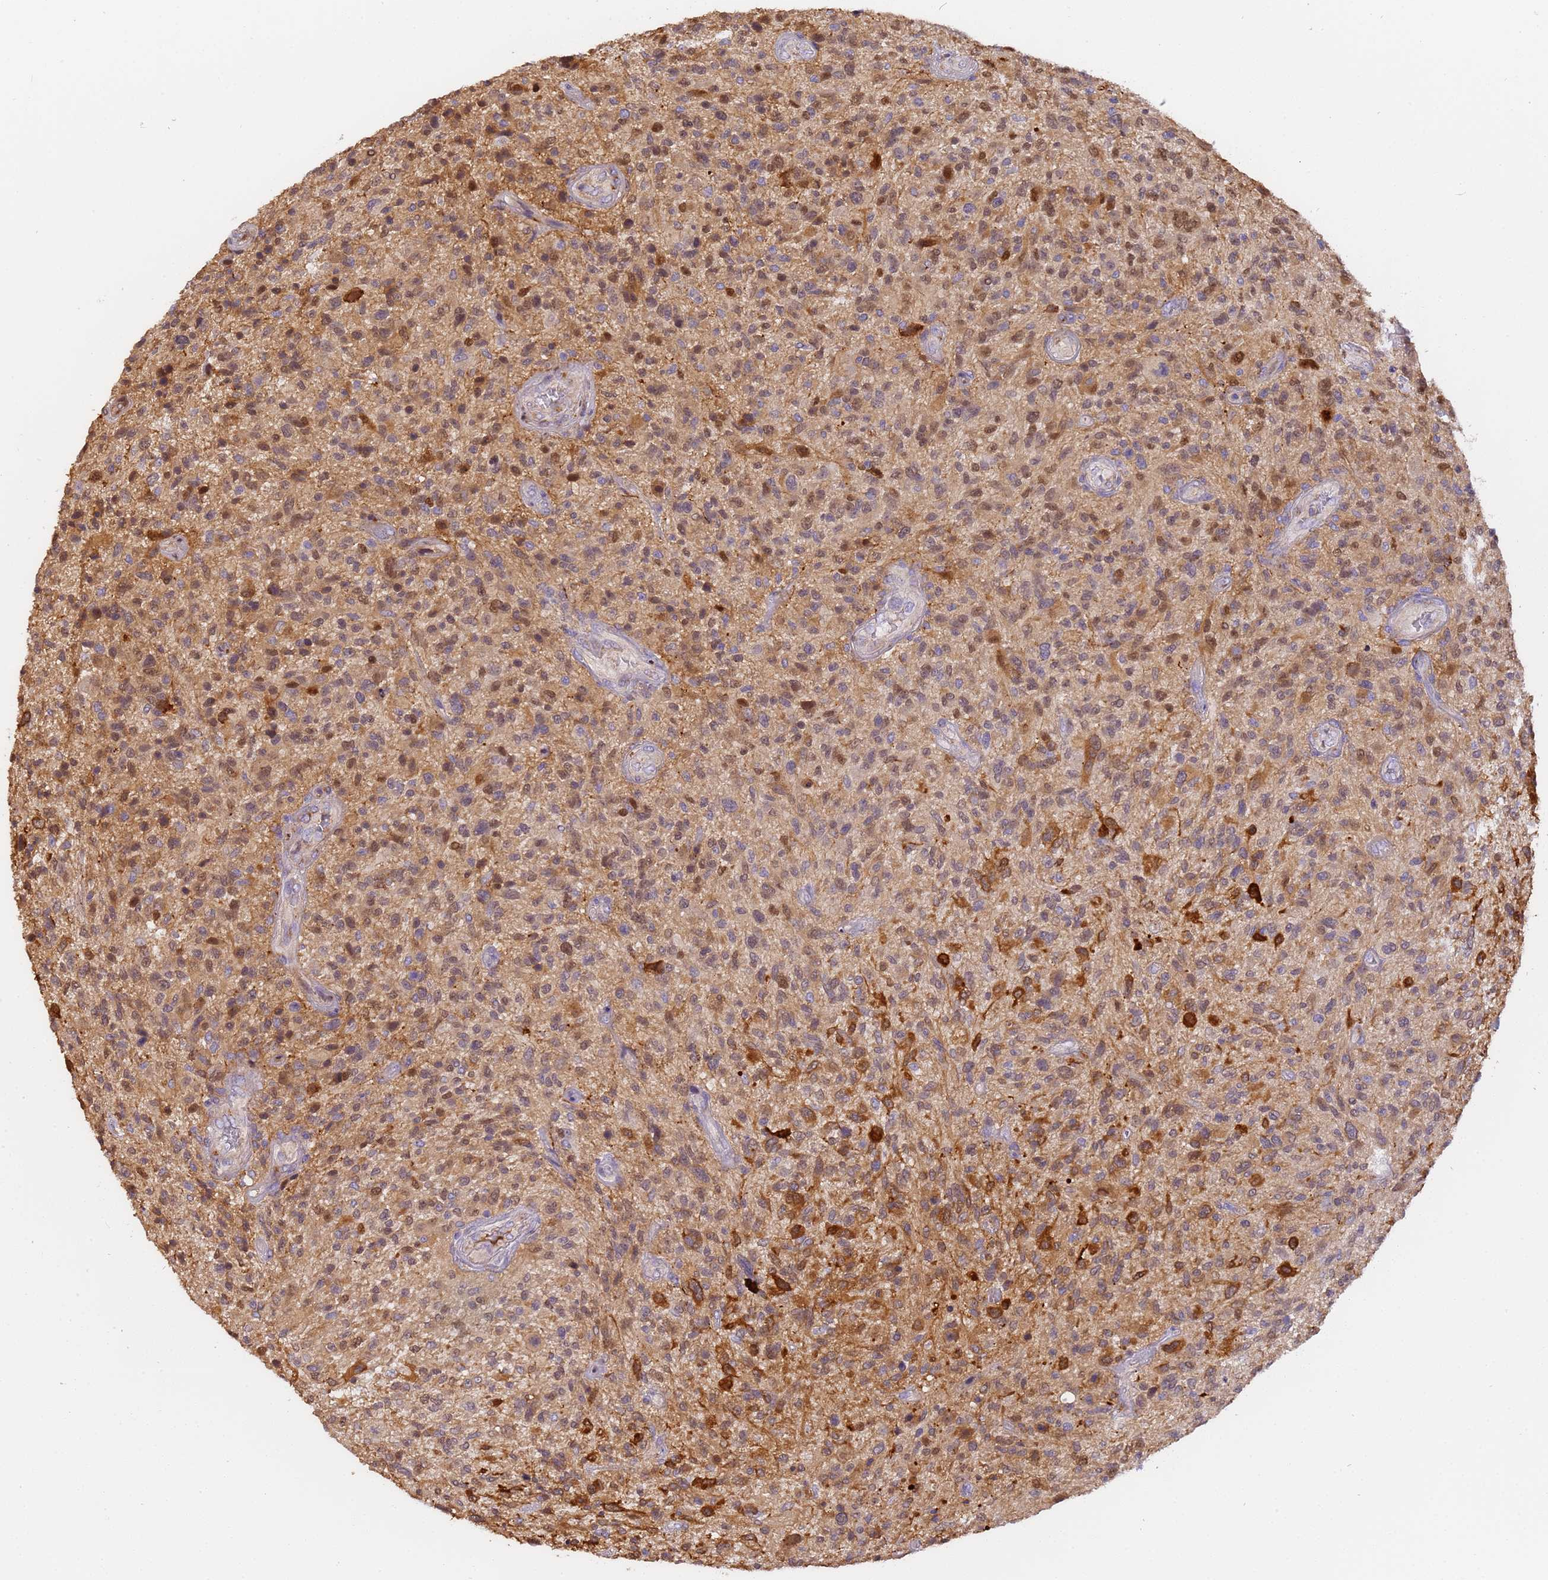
{"staining": {"intensity": "moderate", "quantity": "<25%", "location": "cytoplasmic/membranous"}, "tissue": "glioma", "cell_type": "Tumor cells", "image_type": "cancer", "snomed": [{"axis": "morphology", "description": "Glioma, malignant, High grade"}, {"axis": "topography", "description": "Brain"}], "caption": "Glioma tissue demonstrates moderate cytoplasmic/membranous expression in approximately <25% of tumor cells, visualized by immunohistochemistry.", "gene": "M6PR", "patient": {"sex": "male", "age": 47}}